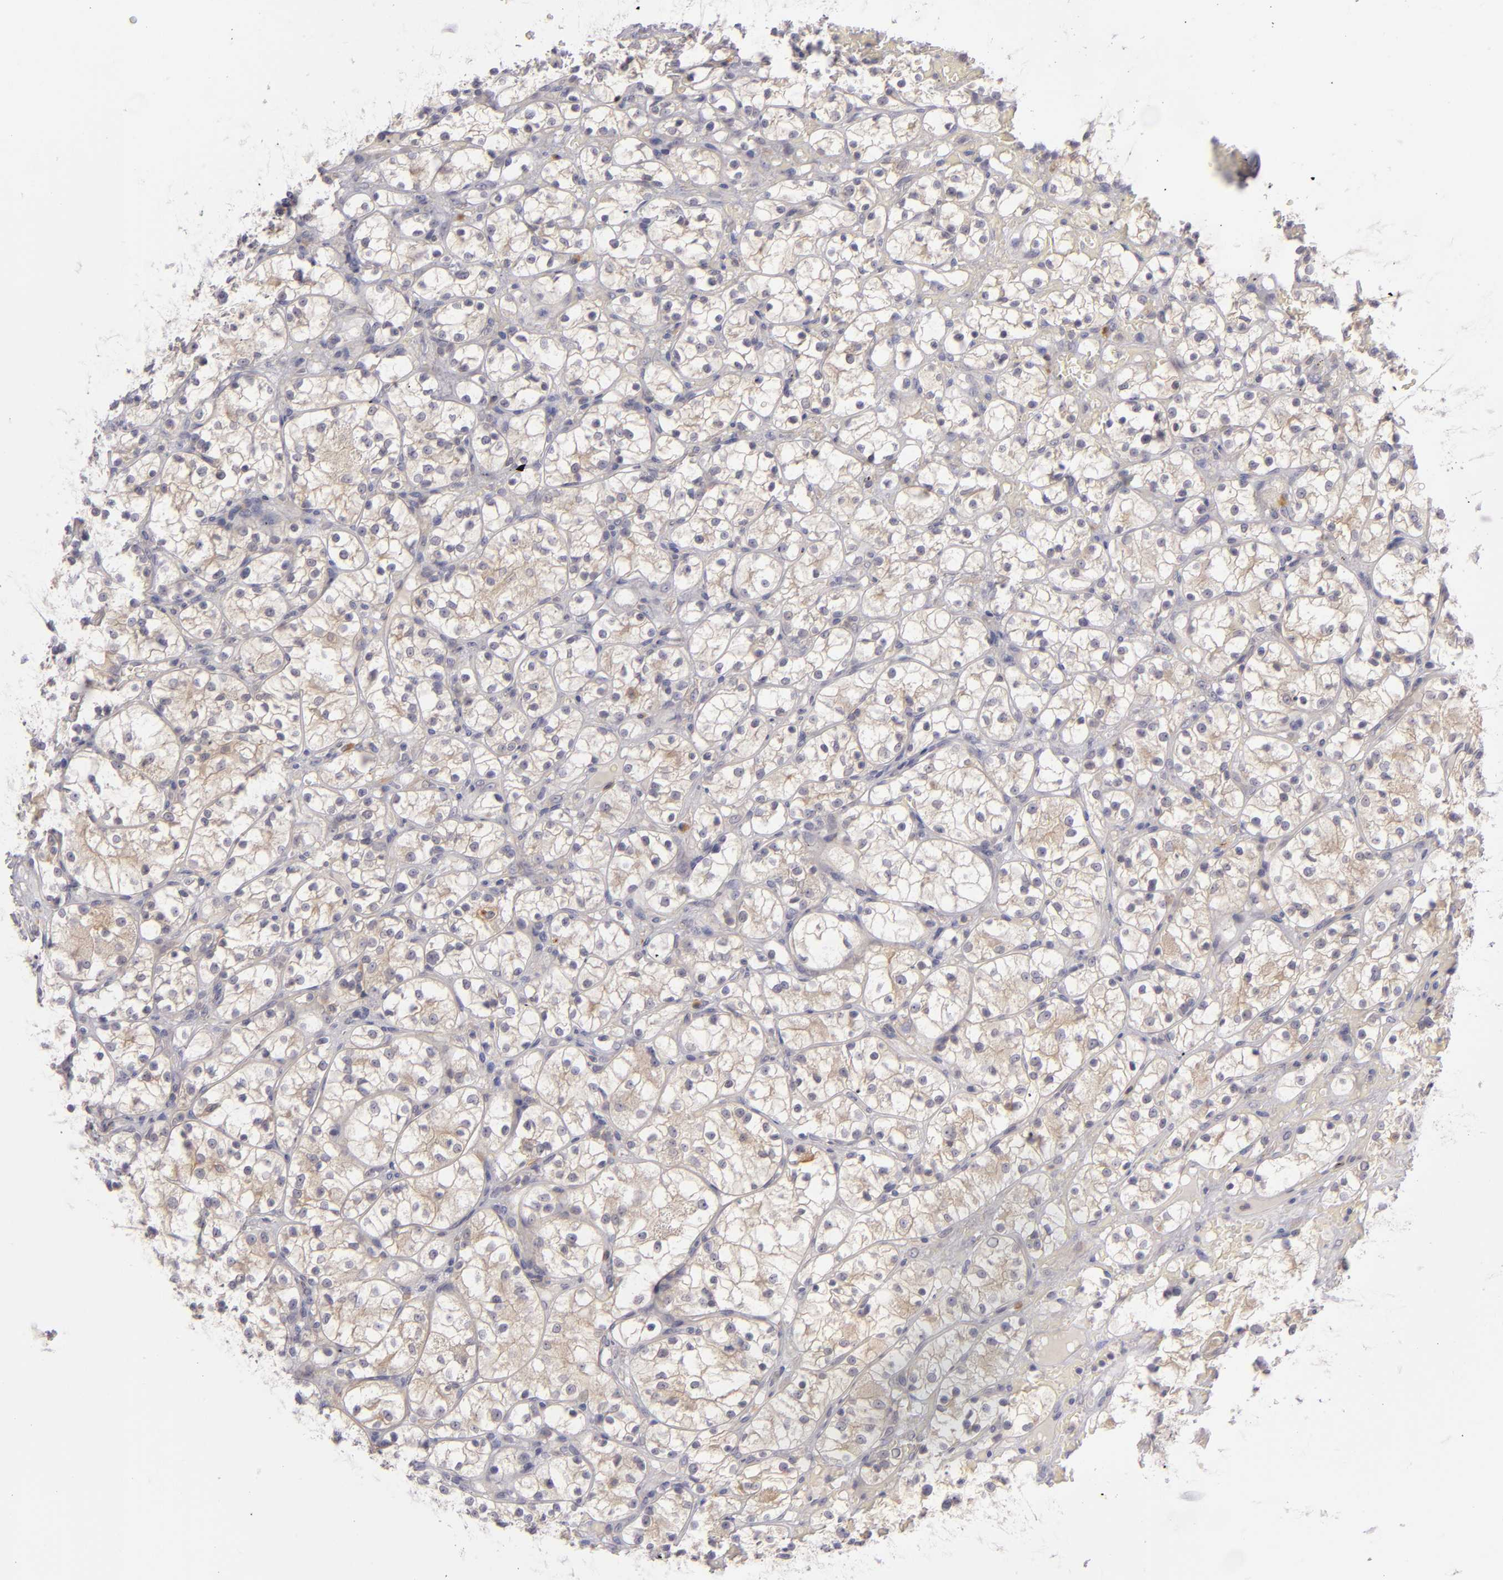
{"staining": {"intensity": "weak", "quantity": "25%-75%", "location": "cytoplasmic/membranous"}, "tissue": "renal cancer", "cell_type": "Tumor cells", "image_type": "cancer", "snomed": [{"axis": "morphology", "description": "Adenocarcinoma, NOS"}, {"axis": "topography", "description": "Kidney"}], "caption": "A brown stain labels weak cytoplasmic/membranous positivity of a protein in human adenocarcinoma (renal) tumor cells.", "gene": "CD83", "patient": {"sex": "female", "age": 60}}